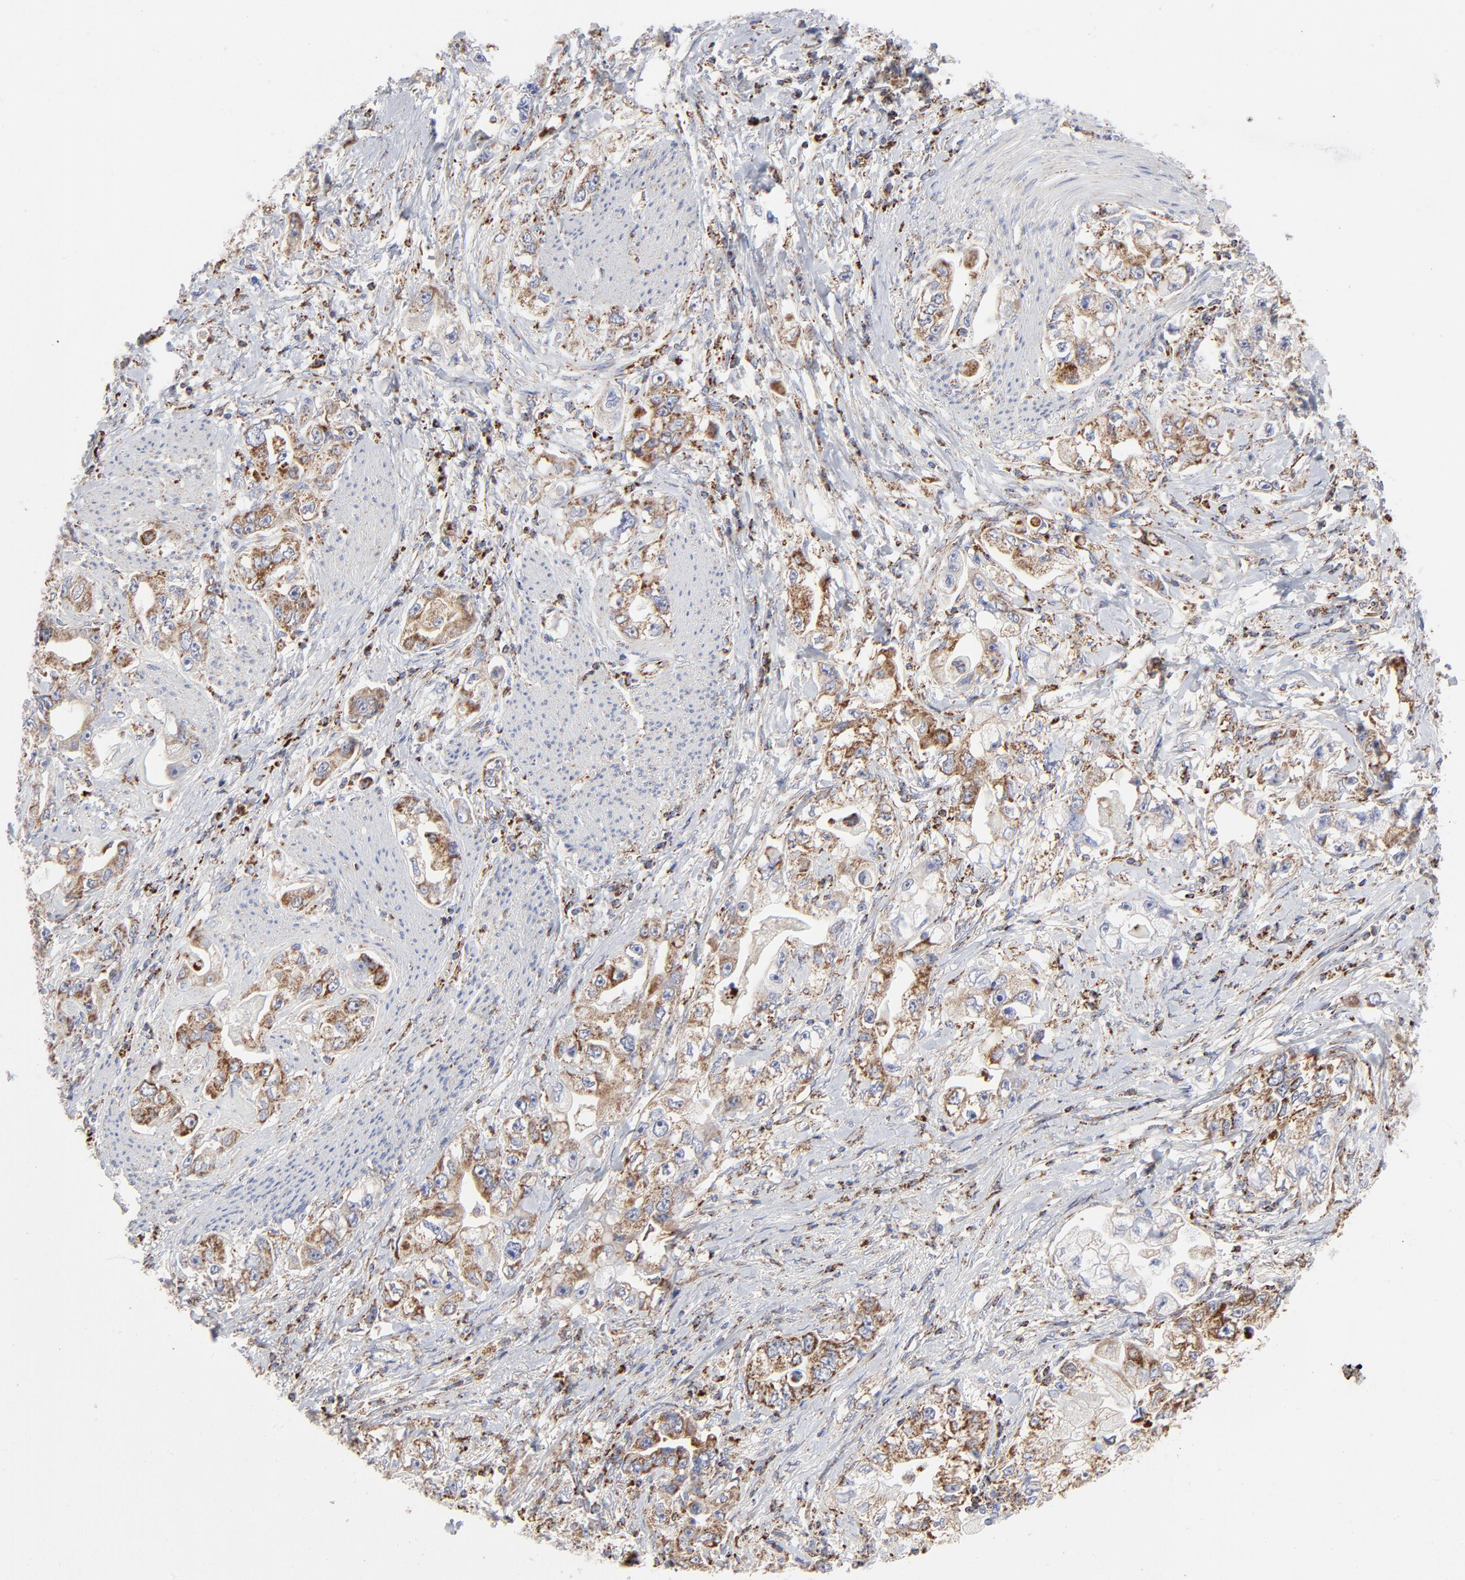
{"staining": {"intensity": "moderate", "quantity": ">75%", "location": "cytoplasmic/membranous"}, "tissue": "stomach cancer", "cell_type": "Tumor cells", "image_type": "cancer", "snomed": [{"axis": "morphology", "description": "Adenocarcinoma, NOS"}, {"axis": "topography", "description": "Stomach, lower"}], "caption": "Stomach adenocarcinoma stained for a protein exhibits moderate cytoplasmic/membranous positivity in tumor cells.", "gene": "ASB3", "patient": {"sex": "female", "age": 93}}